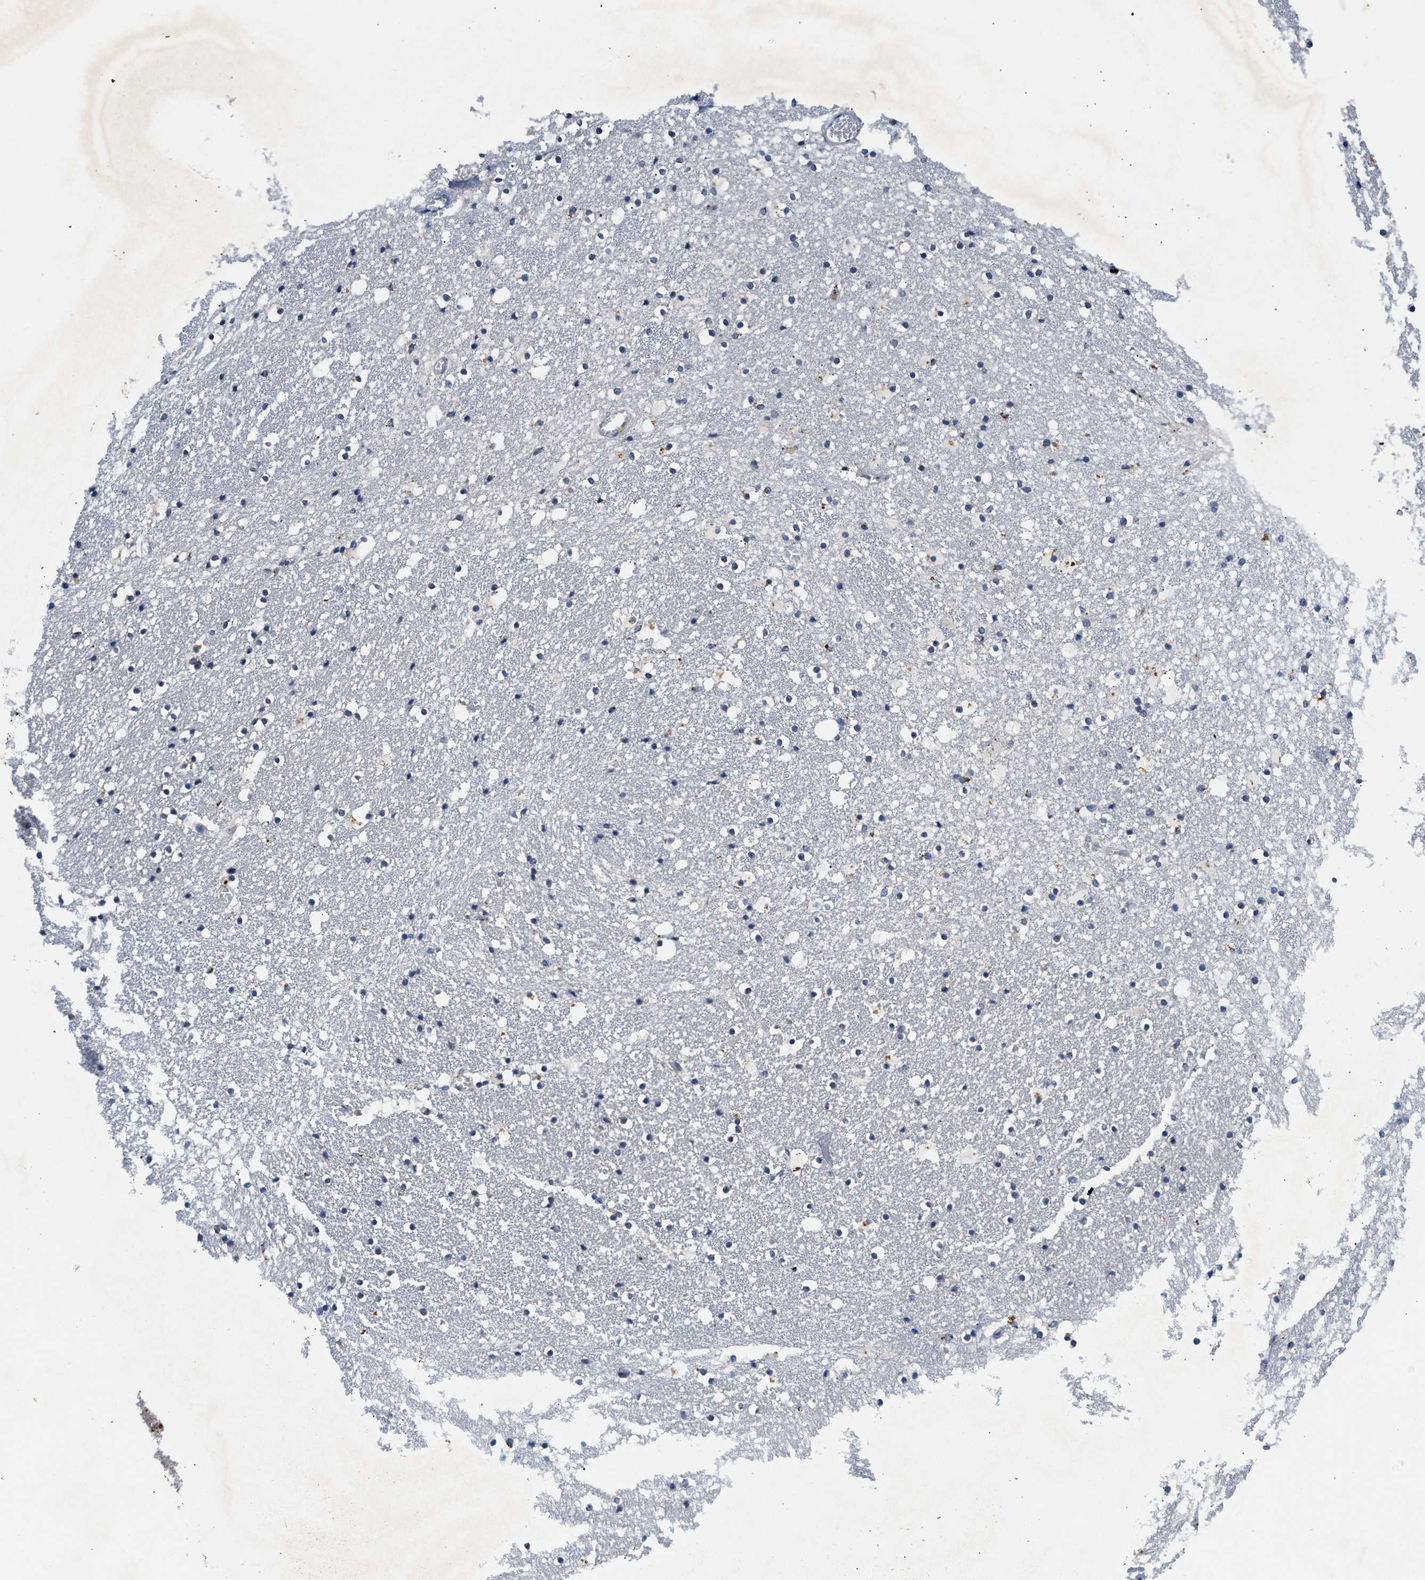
{"staining": {"intensity": "strong", "quantity": "<25%", "location": "cytoplasmic/membranous"}, "tissue": "caudate", "cell_type": "Glial cells", "image_type": "normal", "snomed": [{"axis": "morphology", "description": "Normal tissue, NOS"}, {"axis": "topography", "description": "Lateral ventricle wall"}], "caption": "Caudate stained with DAB immunohistochemistry shows medium levels of strong cytoplasmic/membranous positivity in about <25% of glial cells. The staining was performed using DAB to visualize the protein expression in brown, while the nuclei were stained in blue with hematoxylin (Magnification: 20x).", "gene": "PPM1L", "patient": {"sex": "male", "age": 45}}